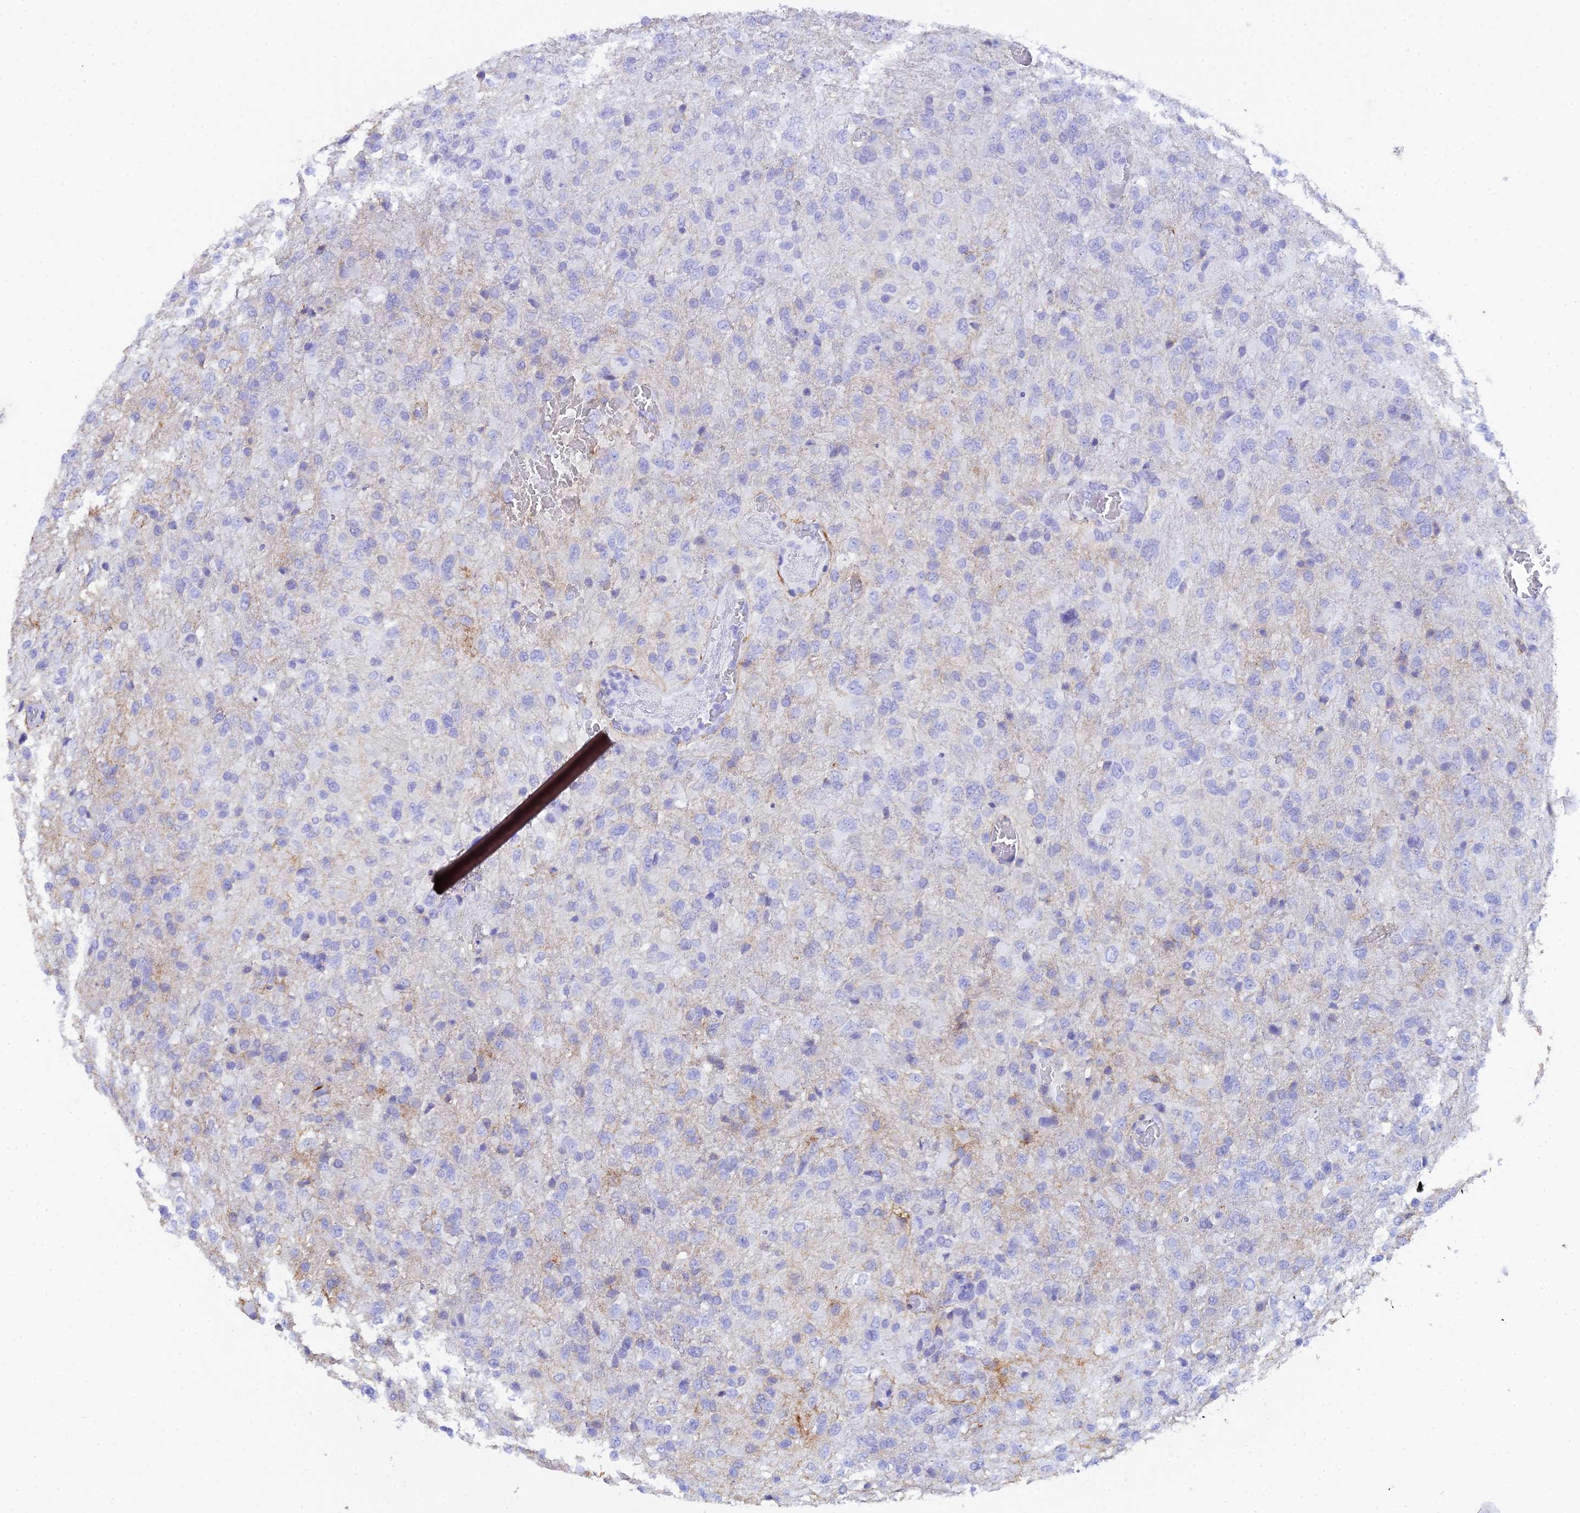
{"staining": {"intensity": "negative", "quantity": "none", "location": "none"}, "tissue": "glioma", "cell_type": "Tumor cells", "image_type": "cancer", "snomed": [{"axis": "morphology", "description": "Glioma, malignant, High grade"}, {"axis": "topography", "description": "Brain"}], "caption": "Malignant high-grade glioma was stained to show a protein in brown. There is no significant positivity in tumor cells.", "gene": "REG1A", "patient": {"sex": "female", "age": 74}}